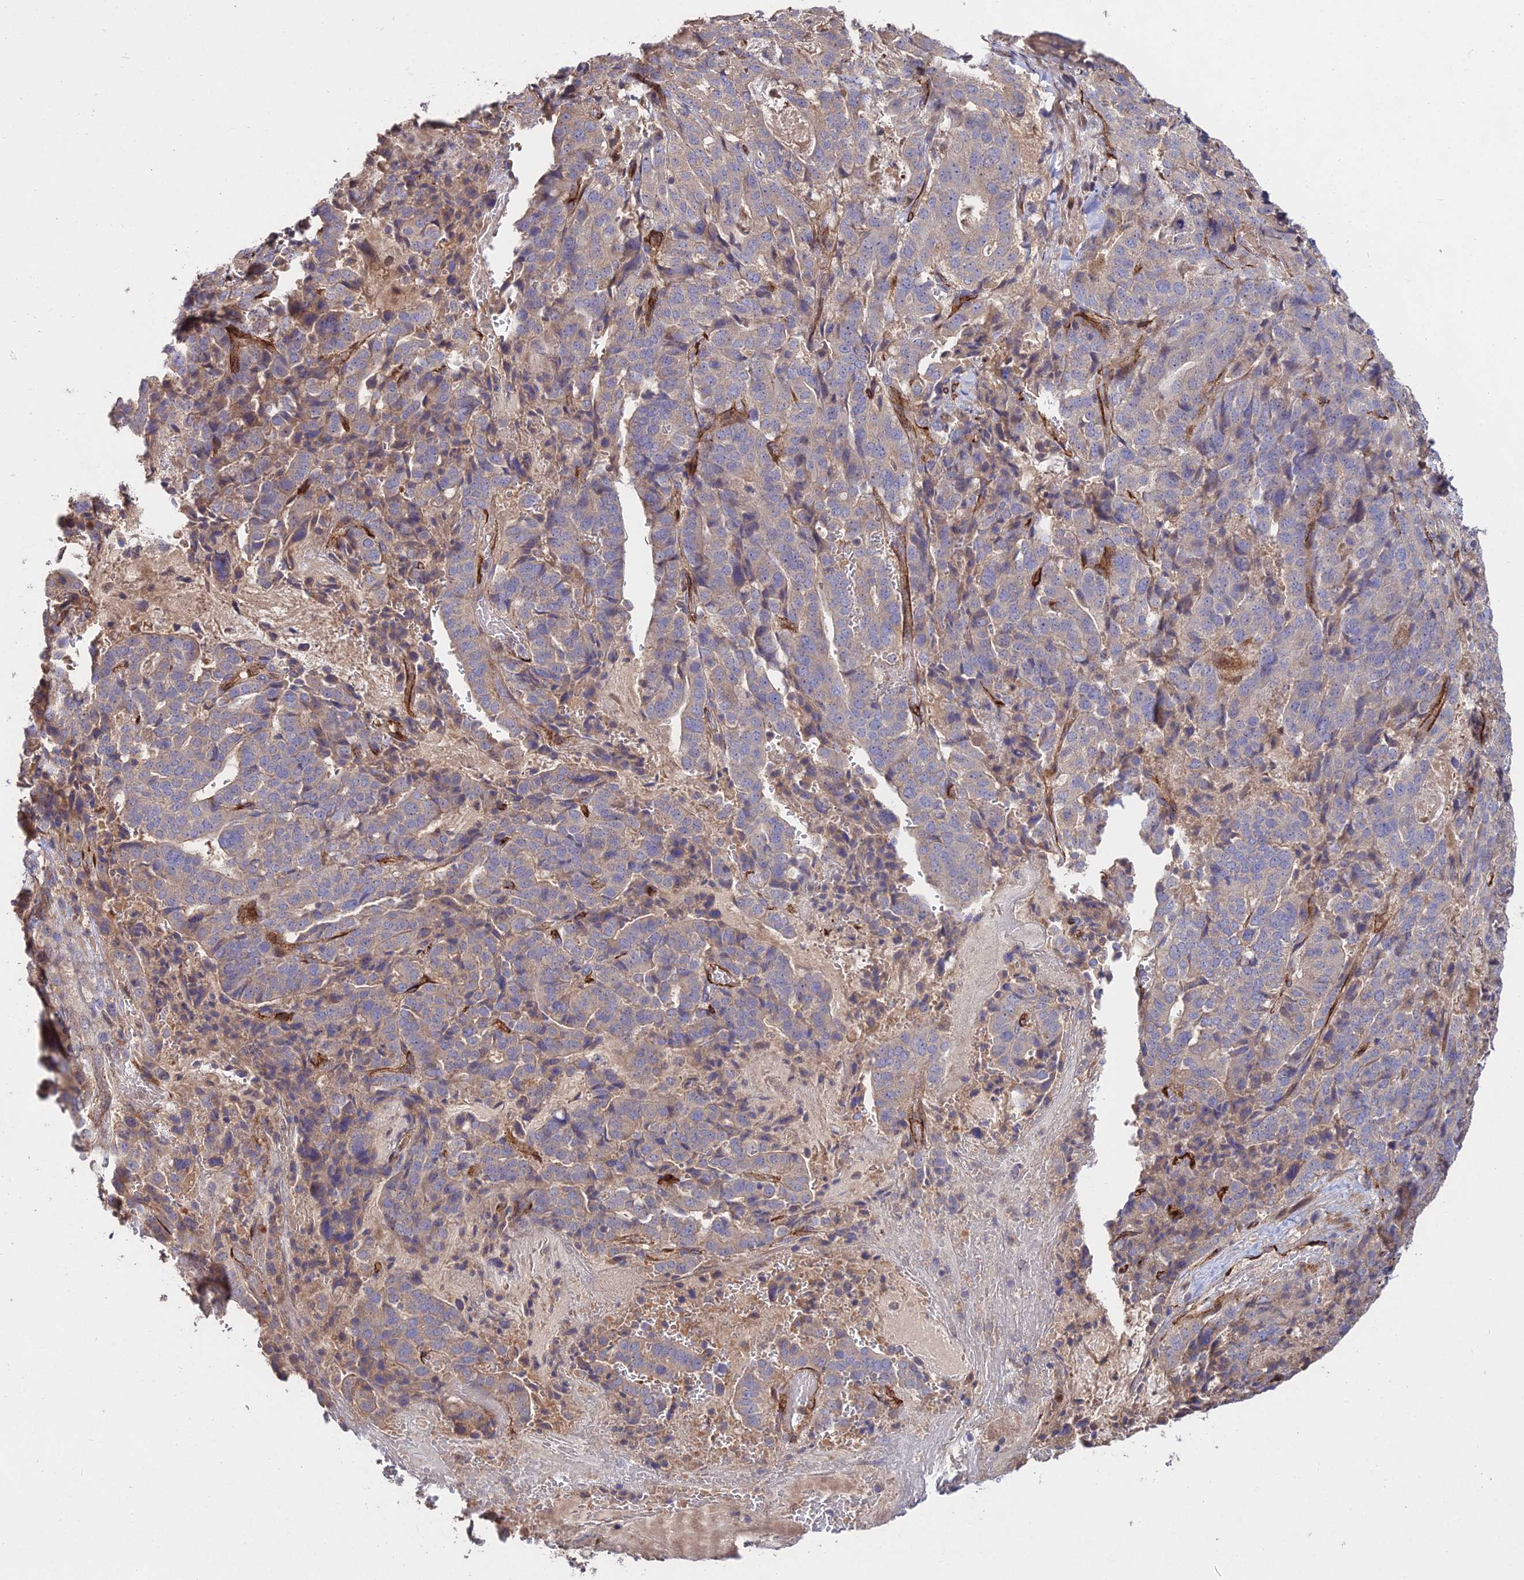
{"staining": {"intensity": "weak", "quantity": "<25%", "location": "cytoplasmic/membranous"}, "tissue": "stomach cancer", "cell_type": "Tumor cells", "image_type": "cancer", "snomed": [{"axis": "morphology", "description": "Adenocarcinoma, NOS"}, {"axis": "topography", "description": "Stomach"}], "caption": "High power microscopy photomicrograph of an immunohistochemistry image of stomach cancer (adenocarcinoma), revealing no significant staining in tumor cells.", "gene": "GRTP1", "patient": {"sex": "male", "age": 48}}